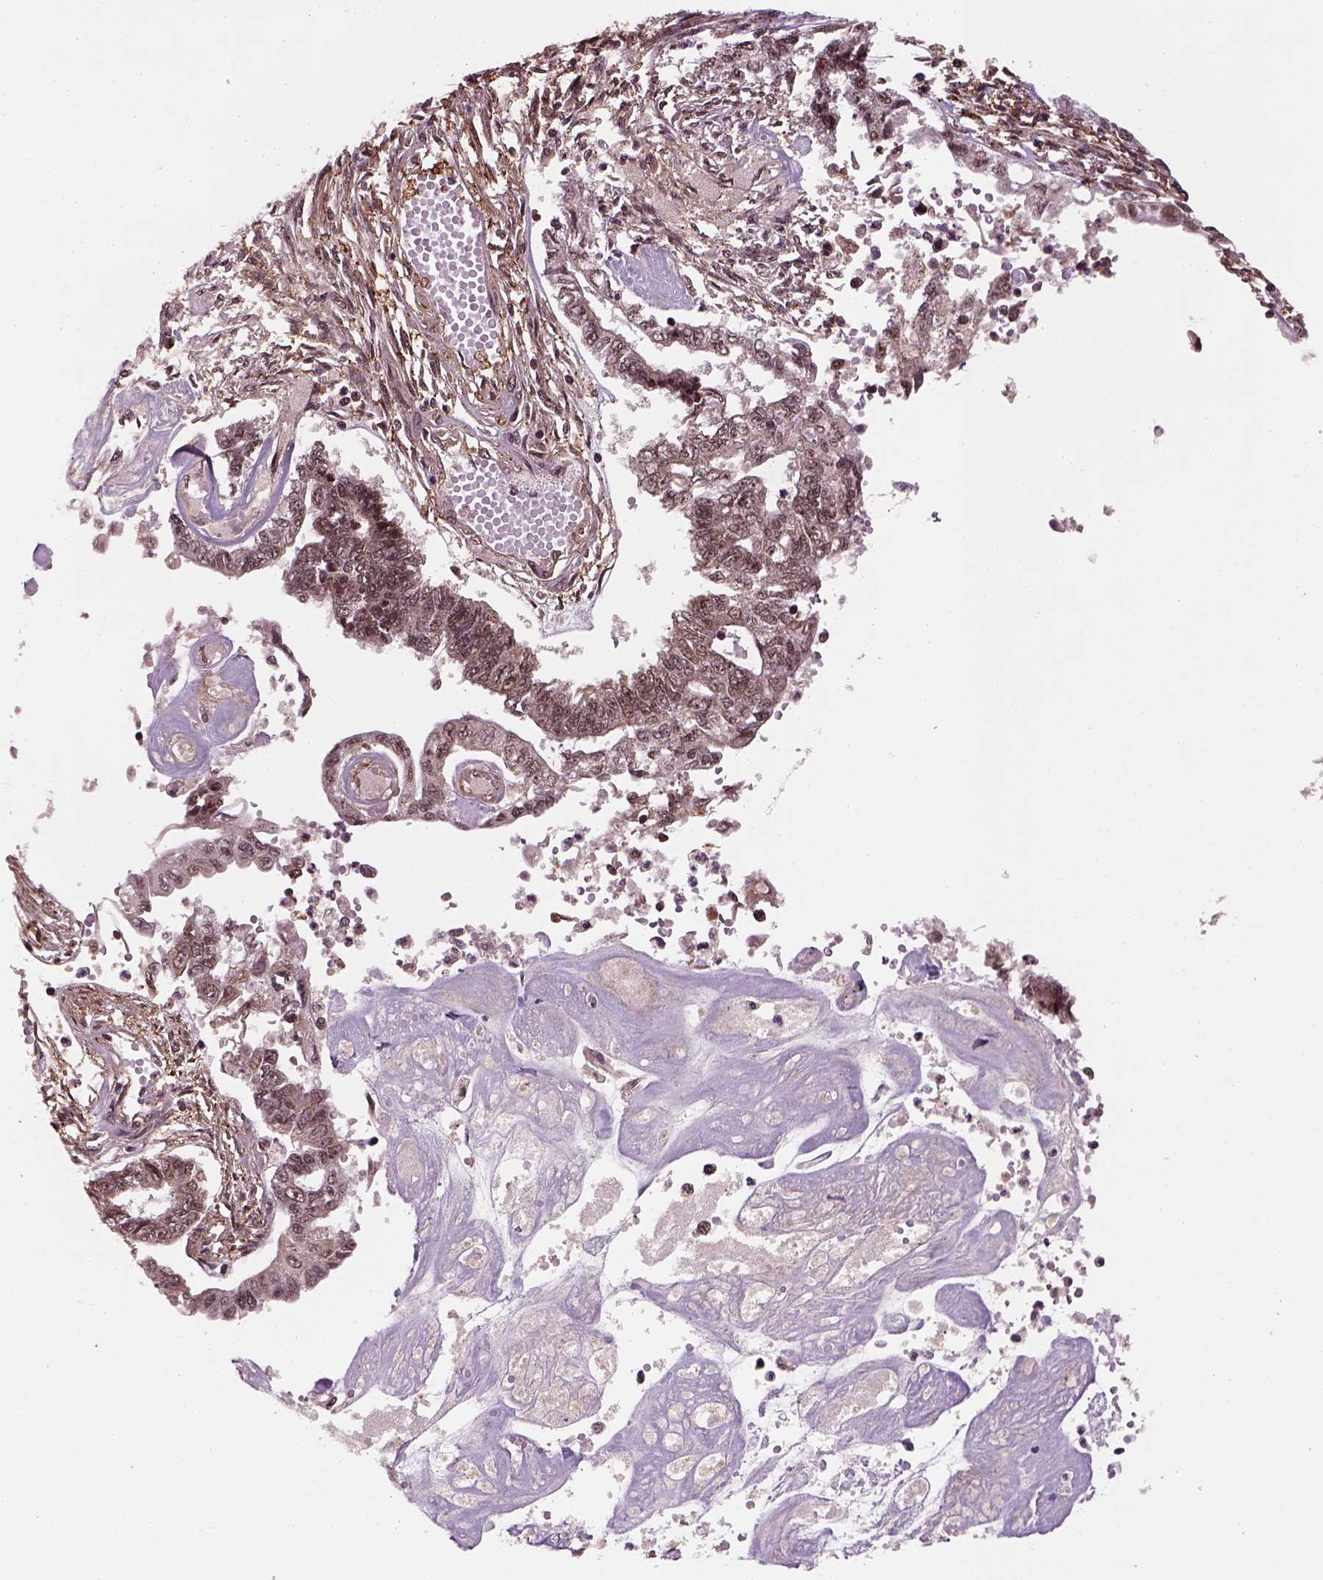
{"staining": {"intensity": "moderate", "quantity": ">75%", "location": "cytoplasmic/membranous,nuclear"}, "tissue": "endometrial cancer", "cell_type": "Tumor cells", "image_type": "cancer", "snomed": [{"axis": "morphology", "description": "Adenocarcinoma, NOS"}, {"axis": "topography", "description": "Uterus"}], "caption": "DAB immunohistochemical staining of human adenocarcinoma (endometrial) demonstrates moderate cytoplasmic/membranous and nuclear protein staining in approximately >75% of tumor cells.", "gene": "NUDT9", "patient": {"sex": "female", "age": 59}}